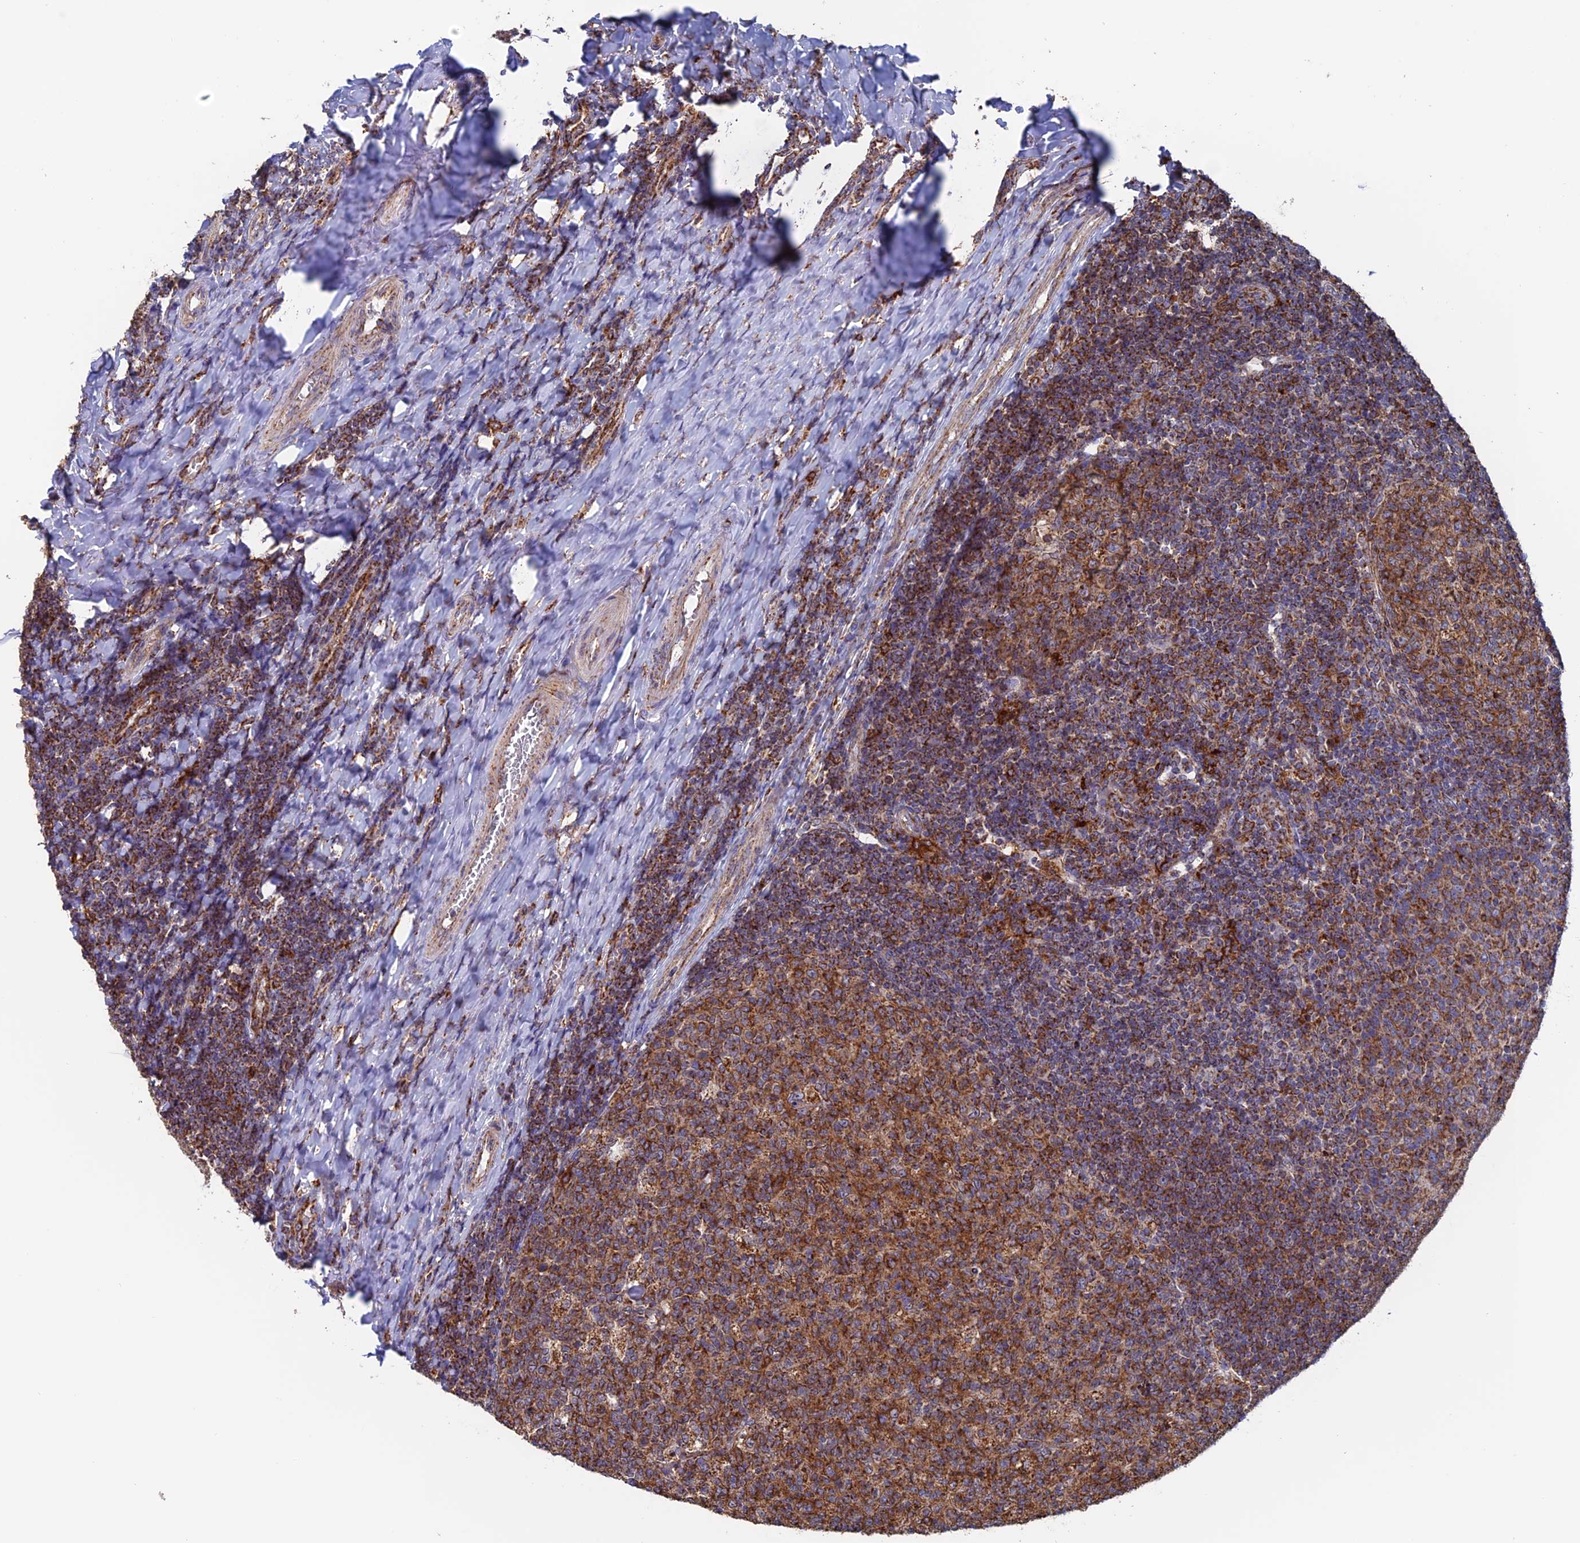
{"staining": {"intensity": "strong", "quantity": ">75%", "location": "cytoplasmic/membranous"}, "tissue": "tonsil", "cell_type": "Germinal center cells", "image_type": "normal", "snomed": [{"axis": "morphology", "description": "Normal tissue, NOS"}, {"axis": "topography", "description": "Tonsil"}], "caption": "Germinal center cells show high levels of strong cytoplasmic/membranous staining in approximately >75% of cells in unremarkable human tonsil. (DAB (3,3'-diaminobenzidine) = brown stain, brightfield microscopy at high magnification).", "gene": "DTYMK", "patient": {"sex": "female", "age": 19}}